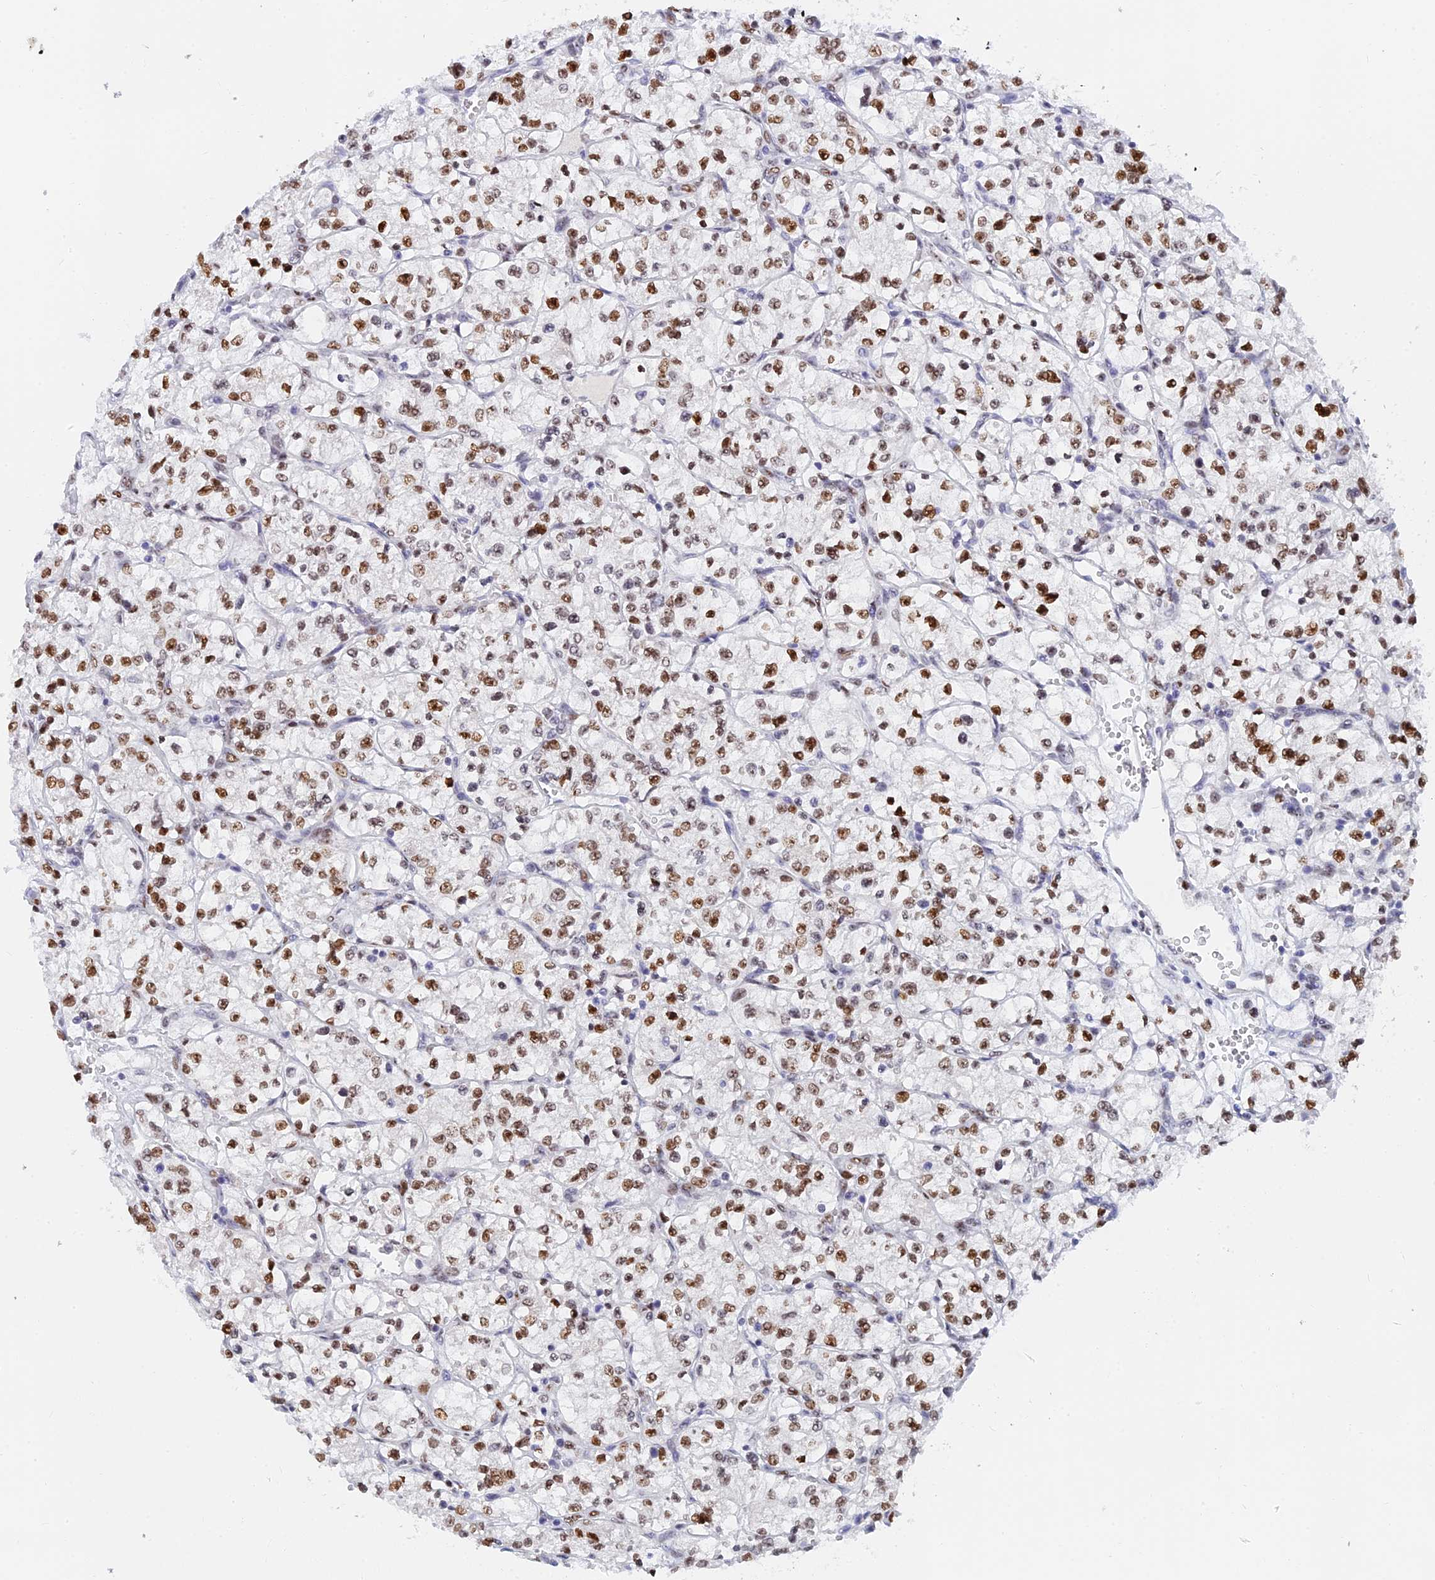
{"staining": {"intensity": "moderate", "quantity": ">75%", "location": "nuclear"}, "tissue": "renal cancer", "cell_type": "Tumor cells", "image_type": "cancer", "snomed": [{"axis": "morphology", "description": "Adenocarcinoma, NOS"}, {"axis": "topography", "description": "Kidney"}], "caption": "Renal cancer (adenocarcinoma) stained with IHC shows moderate nuclear expression in about >75% of tumor cells. (brown staining indicates protein expression, while blue staining denotes nuclei).", "gene": "RSL1D1", "patient": {"sex": "female", "age": 64}}